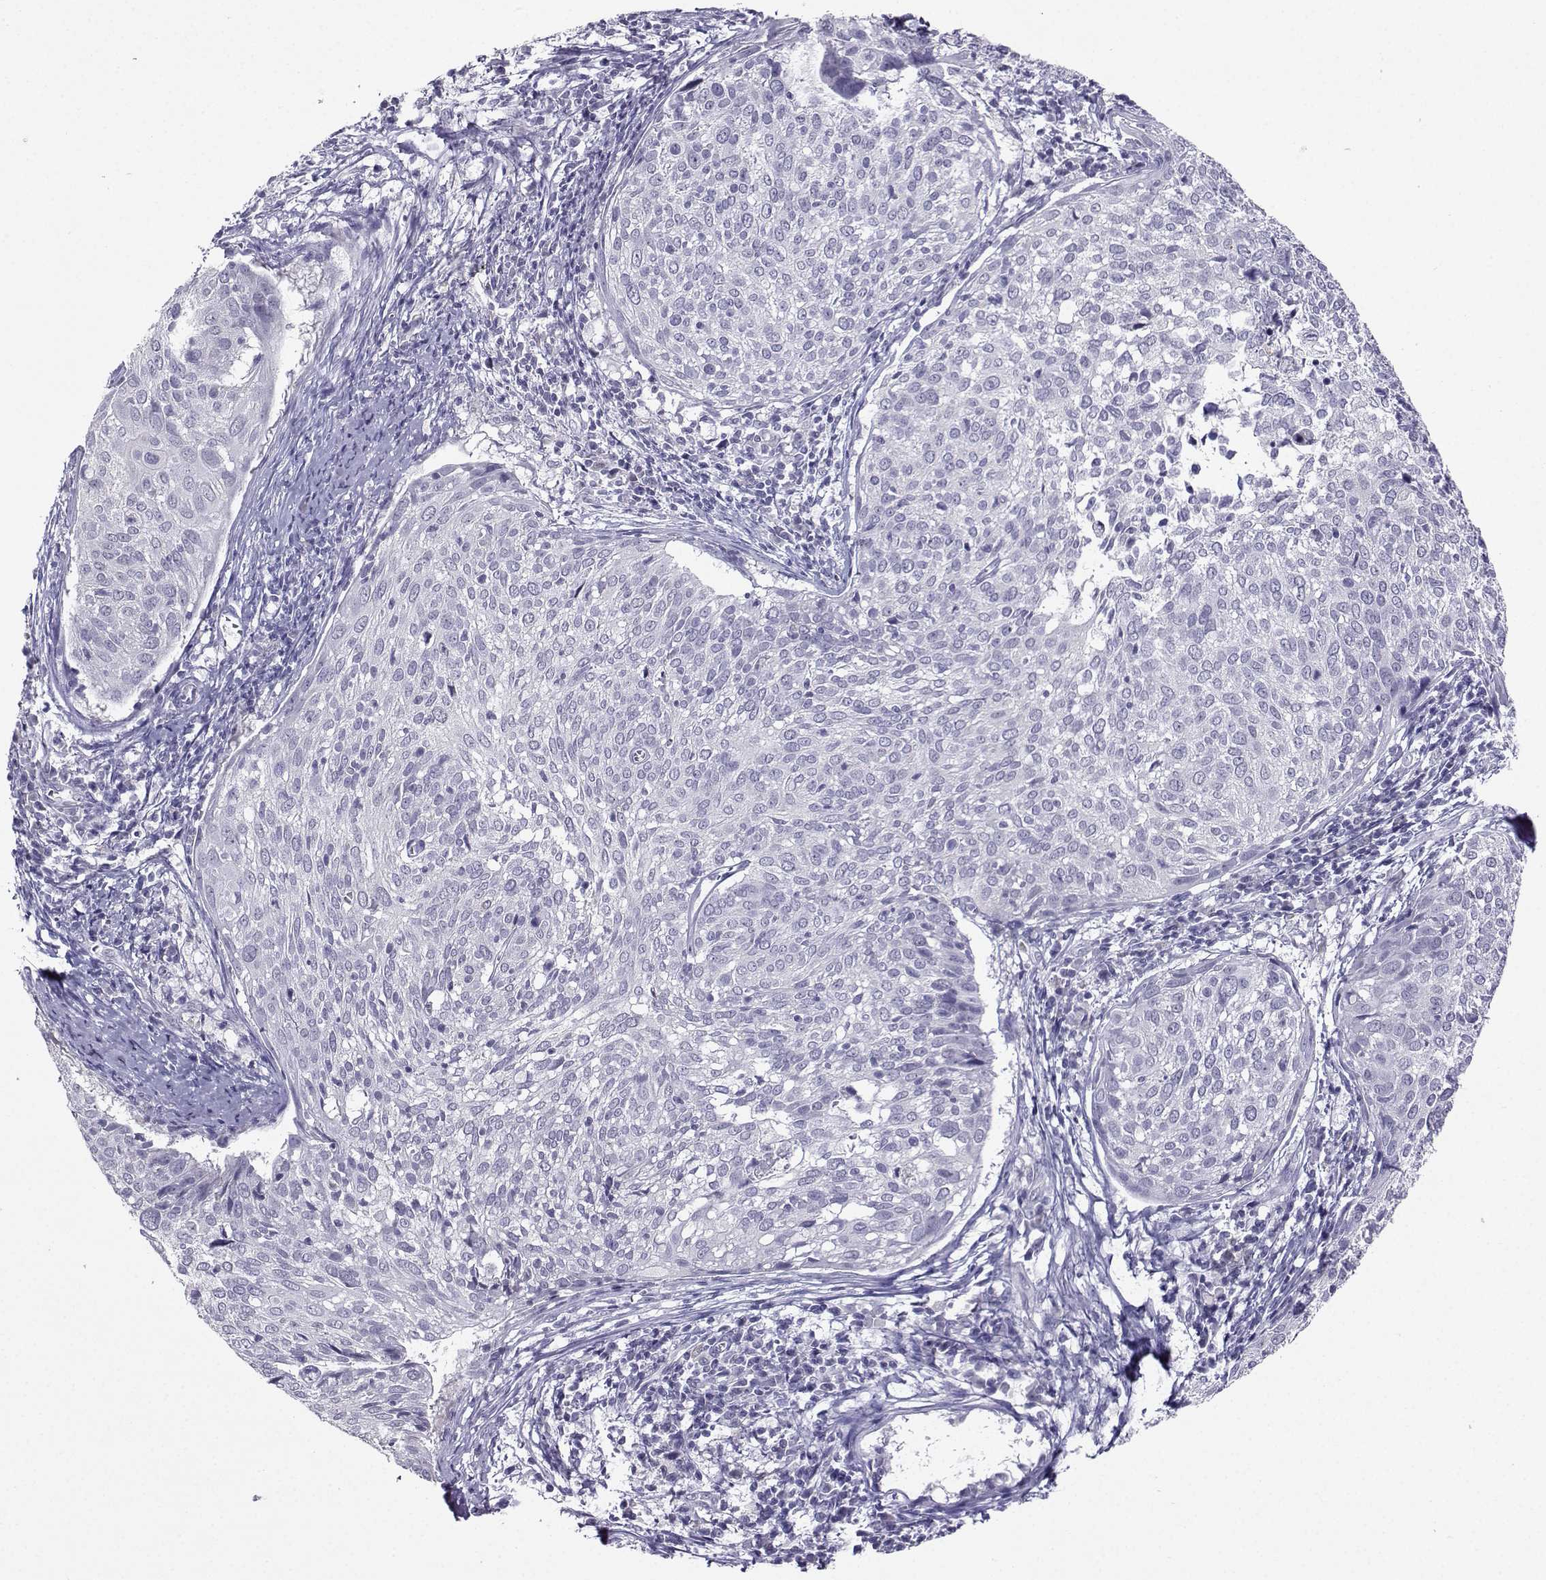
{"staining": {"intensity": "negative", "quantity": "none", "location": "none"}, "tissue": "cervical cancer", "cell_type": "Tumor cells", "image_type": "cancer", "snomed": [{"axis": "morphology", "description": "Squamous cell carcinoma, NOS"}, {"axis": "topography", "description": "Cervix"}], "caption": "A high-resolution photomicrograph shows immunohistochemistry staining of cervical cancer, which shows no significant staining in tumor cells.", "gene": "TBR1", "patient": {"sex": "female", "age": 39}}